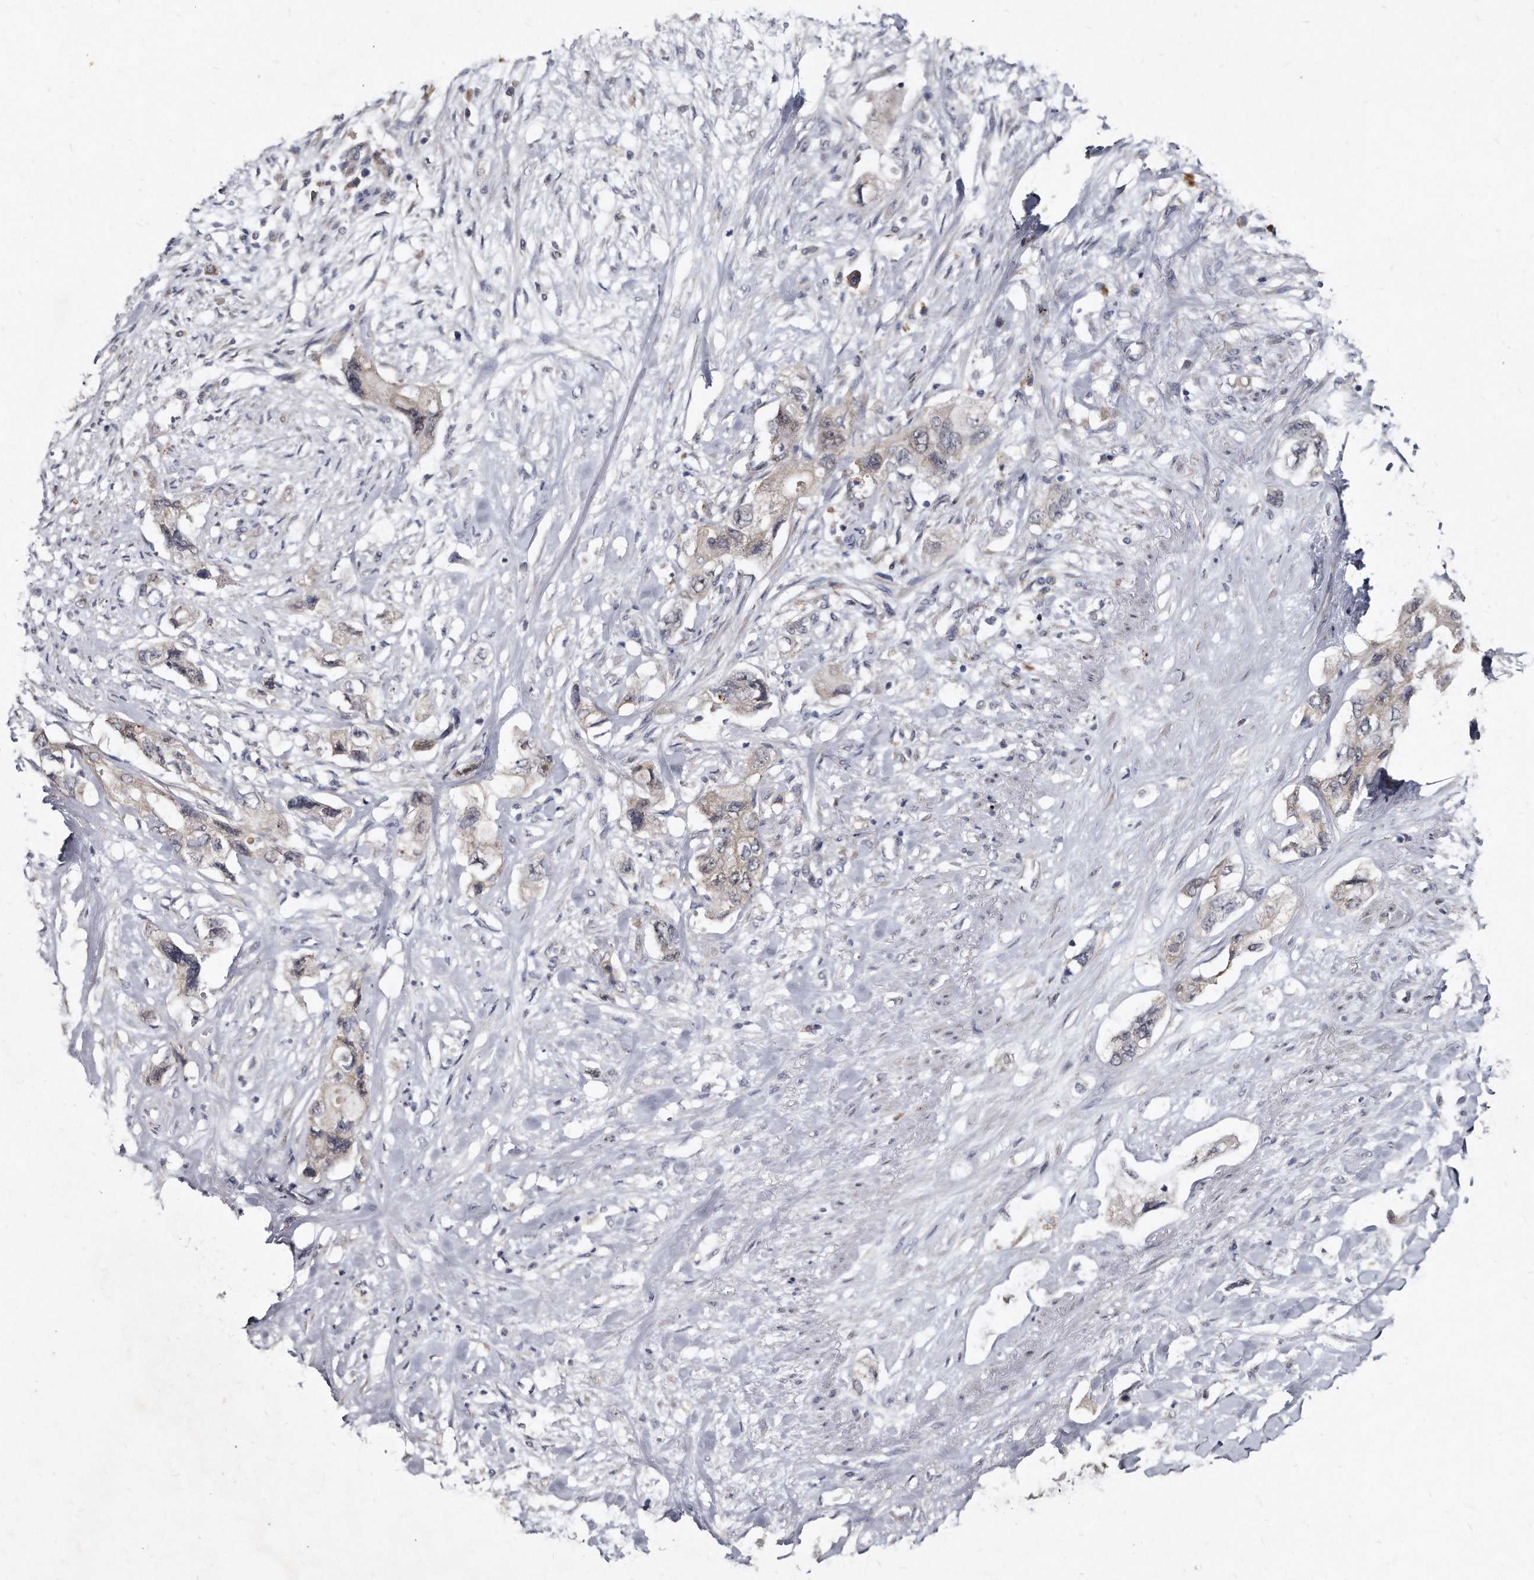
{"staining": {"intensity": "weak", "quantity": "<25%", "location": "cytoplasmic/membranous"}, "tissue": "pancreatic cancer", "cell_type": "Tumor cells", "image_type": "cancer", "snomed": [{"axis": "morphology", "description": "Adenocarcinoma, NOS"}, {"axis": "topography", "description": "Pancreas"}], "caption": "DAB immunohistochemical staining of adenocarcinoma (pancreatic) shows no significant staining in tumor cells.", "gene": "KLHDC3", "patient": {"sex": "female", "age": 73}}